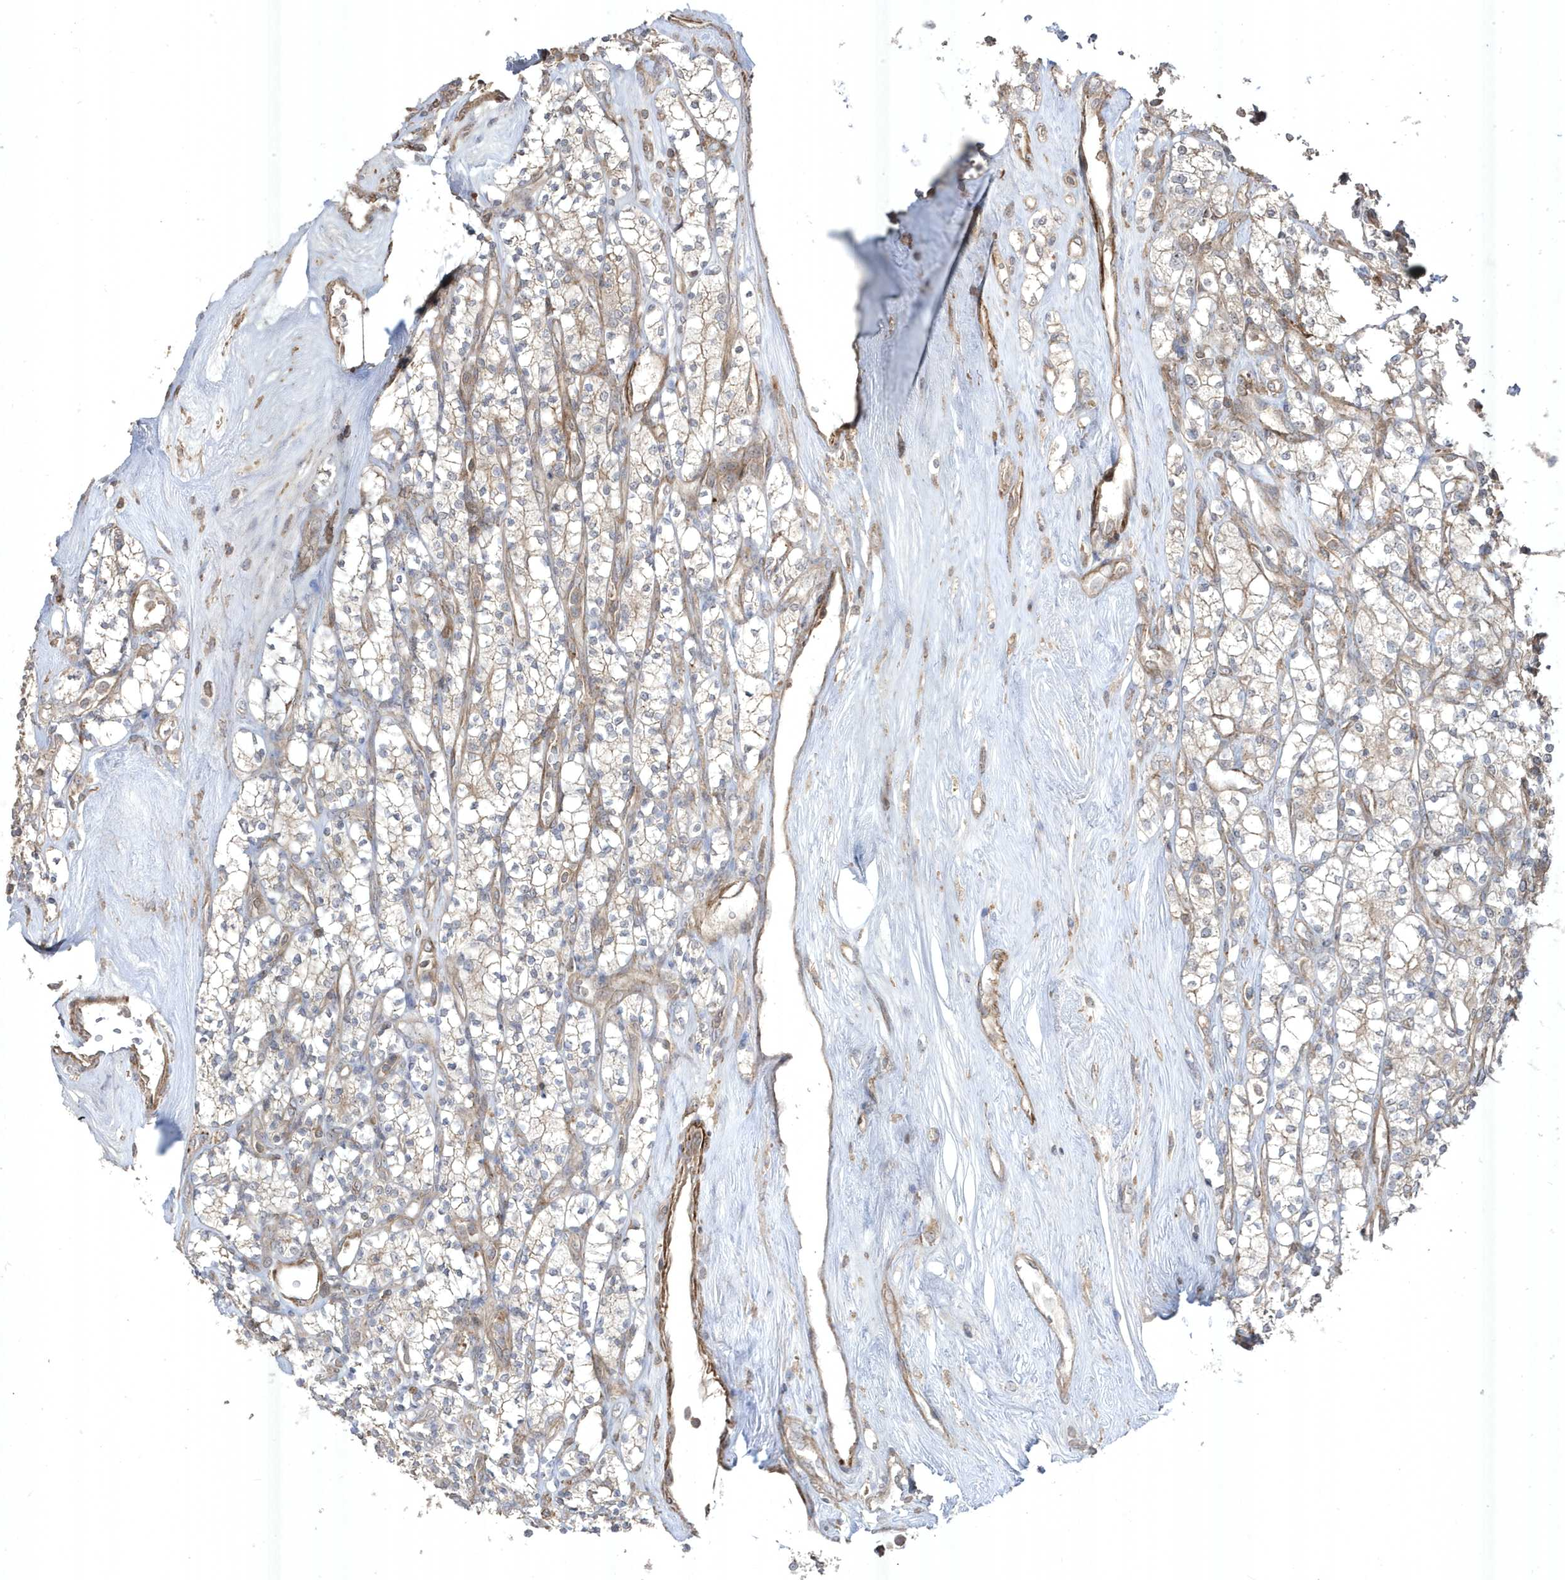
{"staining": {"intensity": "negative", "quantity": "none", "location": "none"}, "tissue": "renal cancer", "cell_type": "Tumor cells", "image_type": "cancer", "snomed": [{"axis": "morphology", "description": "Adenocarcinoma, NOS"}, {"axis": "topography", "description": "Kidney"}], "caption": "This is an immunohistochemistry image of renal adenocarcinoma. There is no staining in tumor cells.", "gene": "CETN3", "patient": {"sex": "male", "age": 77}}